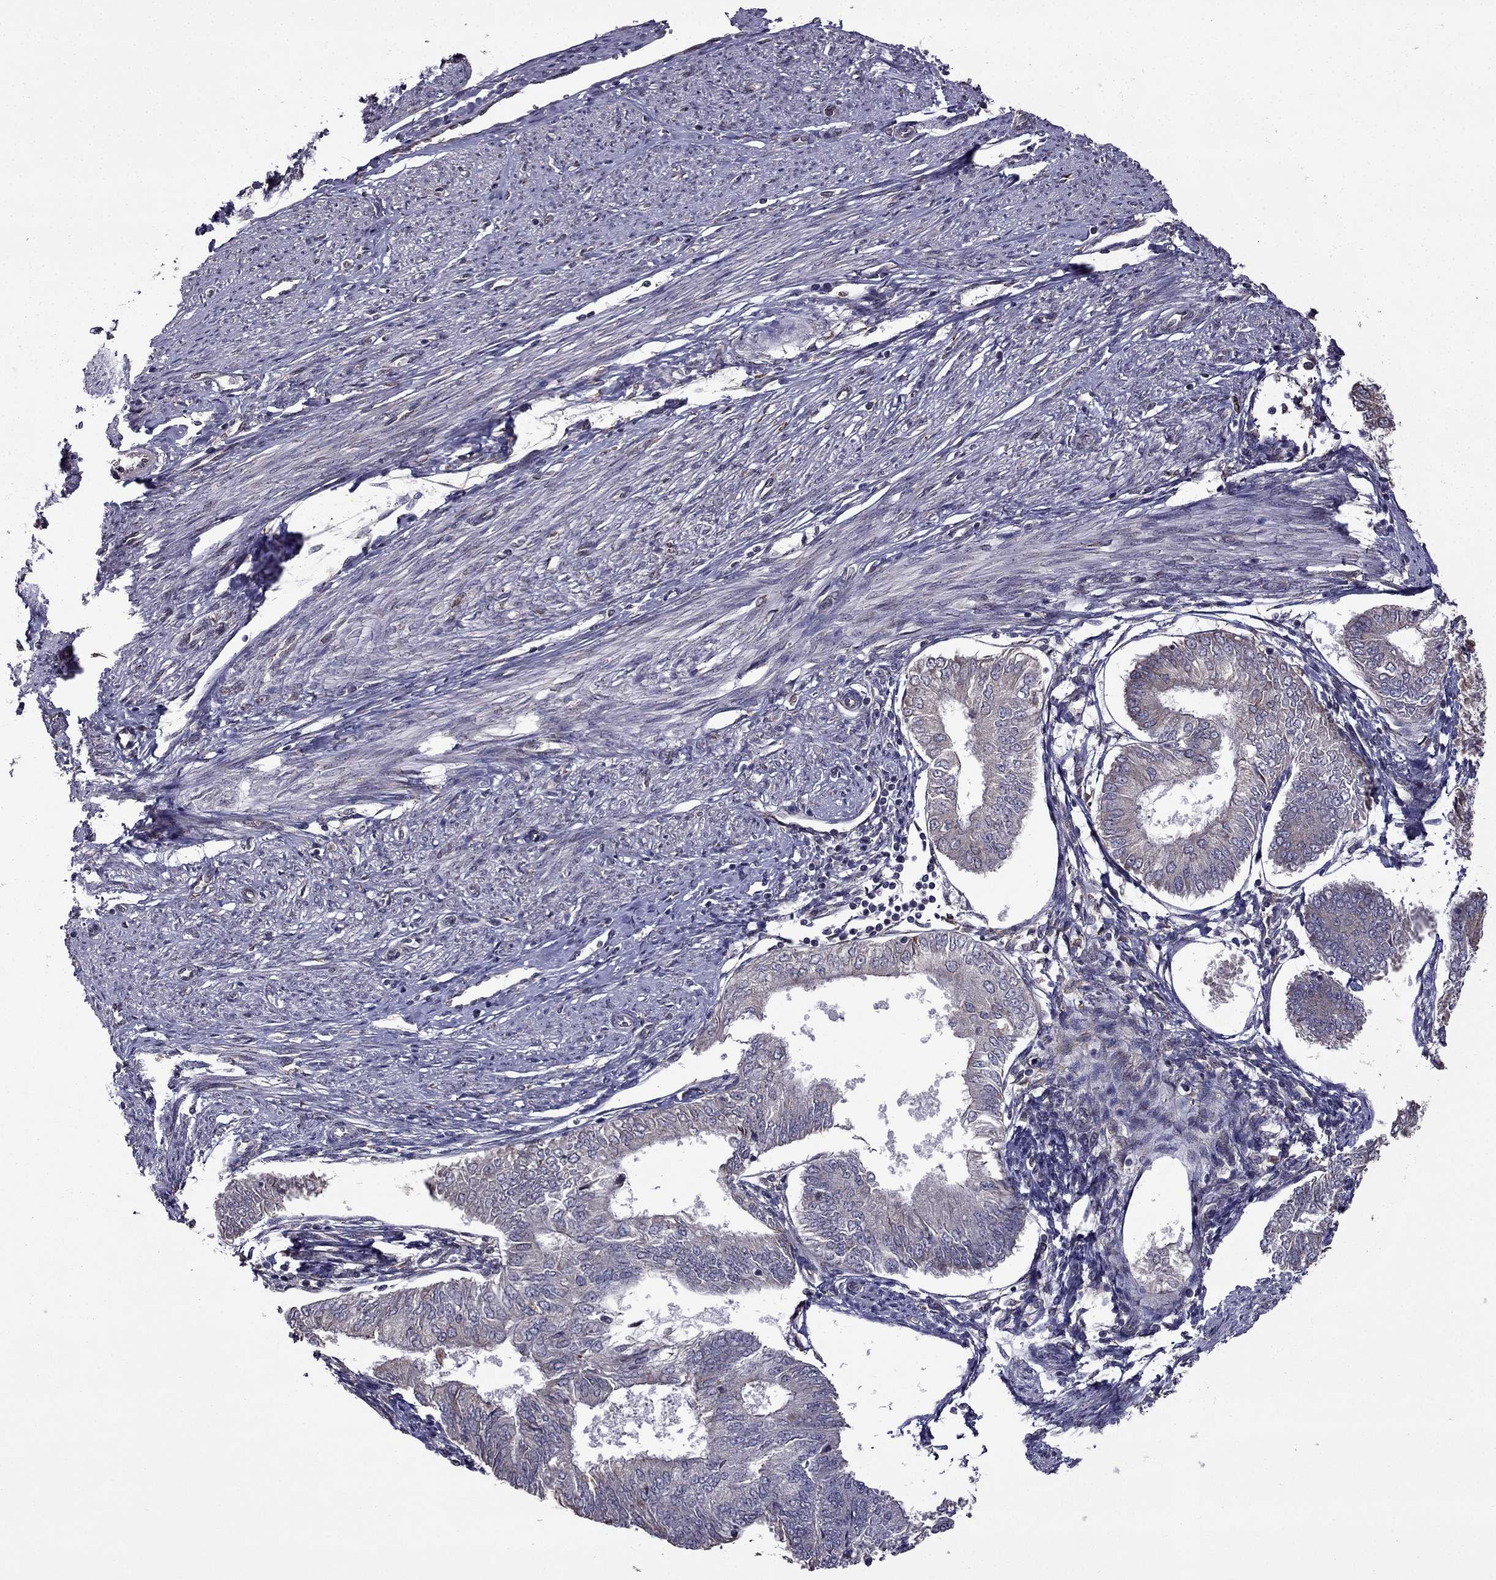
{"staining": {"intensity": "negative", "quantity": "none", "location": "none"}, "tissue": "endometrial cancer", "cell_type": "Tumor cells", "image_type": "cancer", "snomed": [{"axis": "morphology", "description": "Adenocarcinoma, NOS"}, {"axis": "topography", "description": "Endometrium"}], "caption": "DAB immunohistochemical staining of endometrial cancer (adenocarcinoma) exhibits no significant staining in tumor cells.", "gene": "IKBIP", "patient": {"sex": "female", "age": 58}}